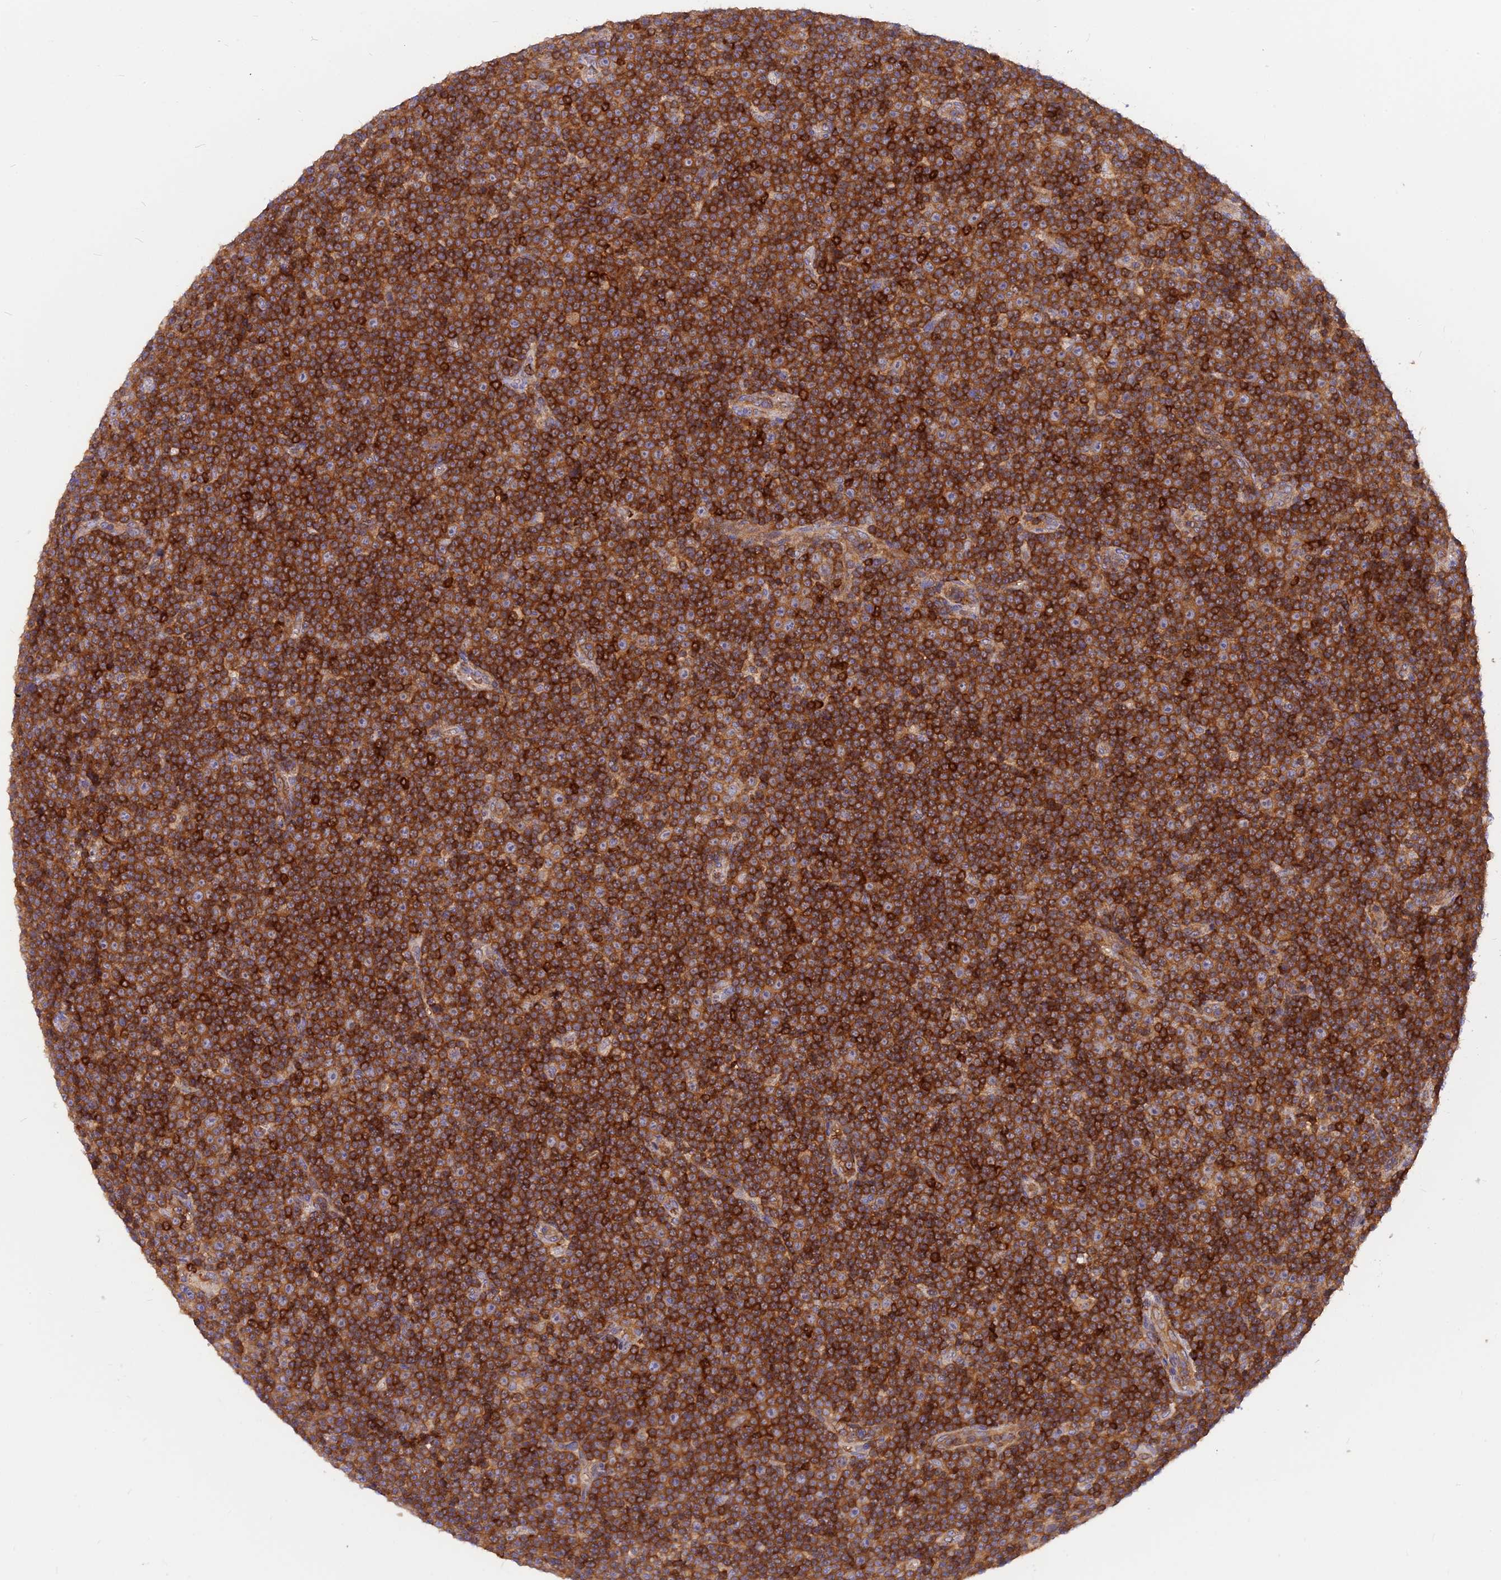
{"staining": {"intensity": "strong", "quantity": ">75%", "location": "cytoplasmic/membranous"}, "tissue": "lymphoma", "cell_type": "Tumor cells", "image_type": "cancer", "snomed": [{"axis": "morphology", "description": "Malignant lymphoma, non-Hodgkin's type, Low grade"}, {"axis": "topography", "description": "Lymph node"}], "caption": "Lymphoma stained for a protein shows strong cytoplasmic/membranous positivity in tumor cells. Immunohistochemistry (ihc) stains the protein of interest in brown and the nuclei are stained blue.", "gene": "DENND2D", "patient": {"sex": "female", "age": 67}}